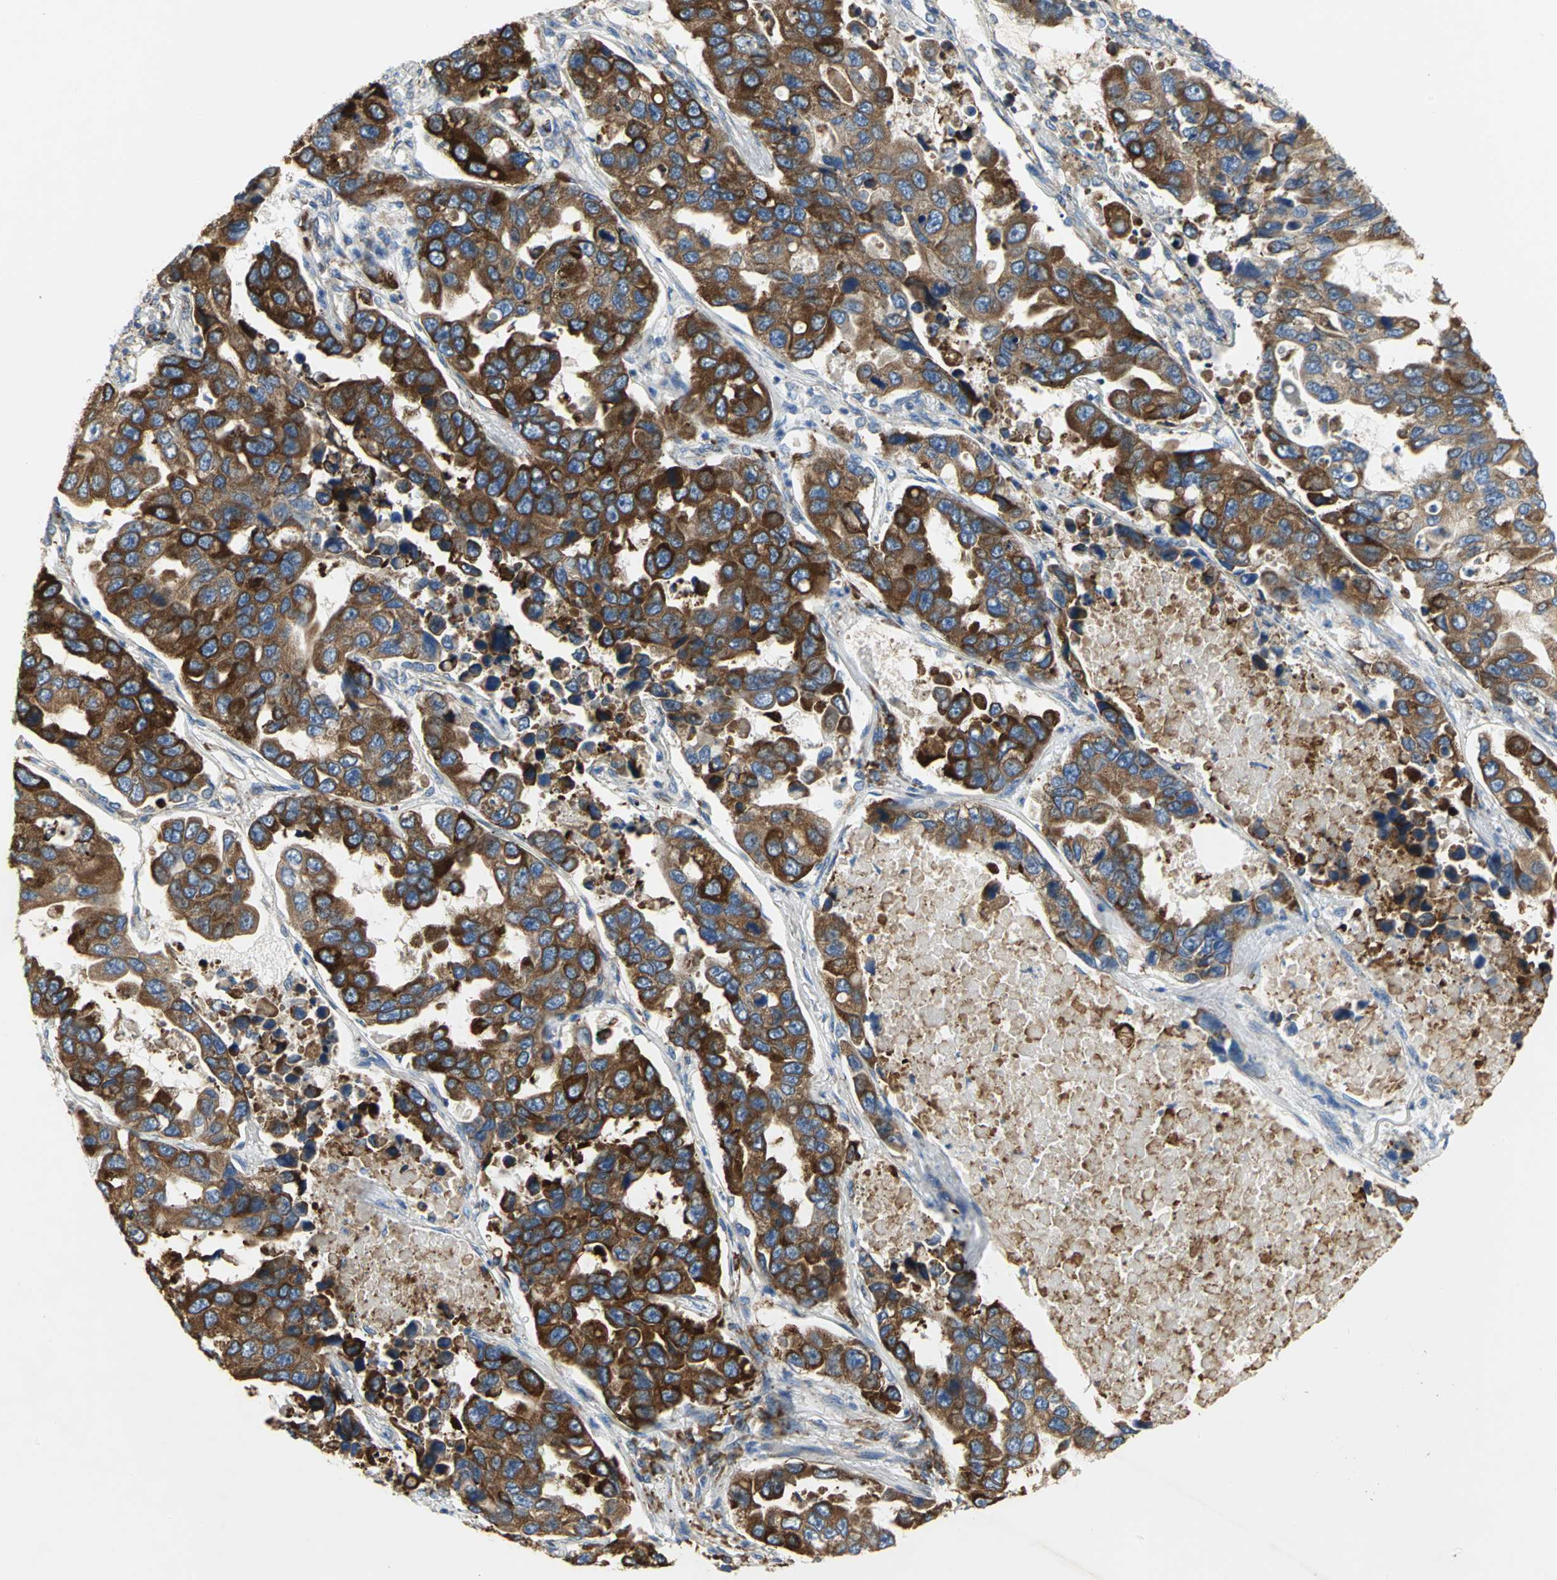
{"staining": {"intensity": "strong", "quantity": ">75%", "location": "cytoplasmic/membranous"}, "tissue": "lung cancer", "cell_type": "Tumor cells", "image_type": "cancer", "snomed": [{"axis": "morphology", "description": "Adenocarcinoma, NOS"}, {"axis": "topography", "description": "Lung"}], "caption": "Immunohistochemistry (IHC) of lung cancer (adenocarcinoma) exhibits high levels of strong cytoplasmic/membranous positivity in about >75% of tumor cells. (IHC, brightfield microscopy, high magnification).", "gene": "TULP4", "patient": {"sex": "male", "age": 64}}